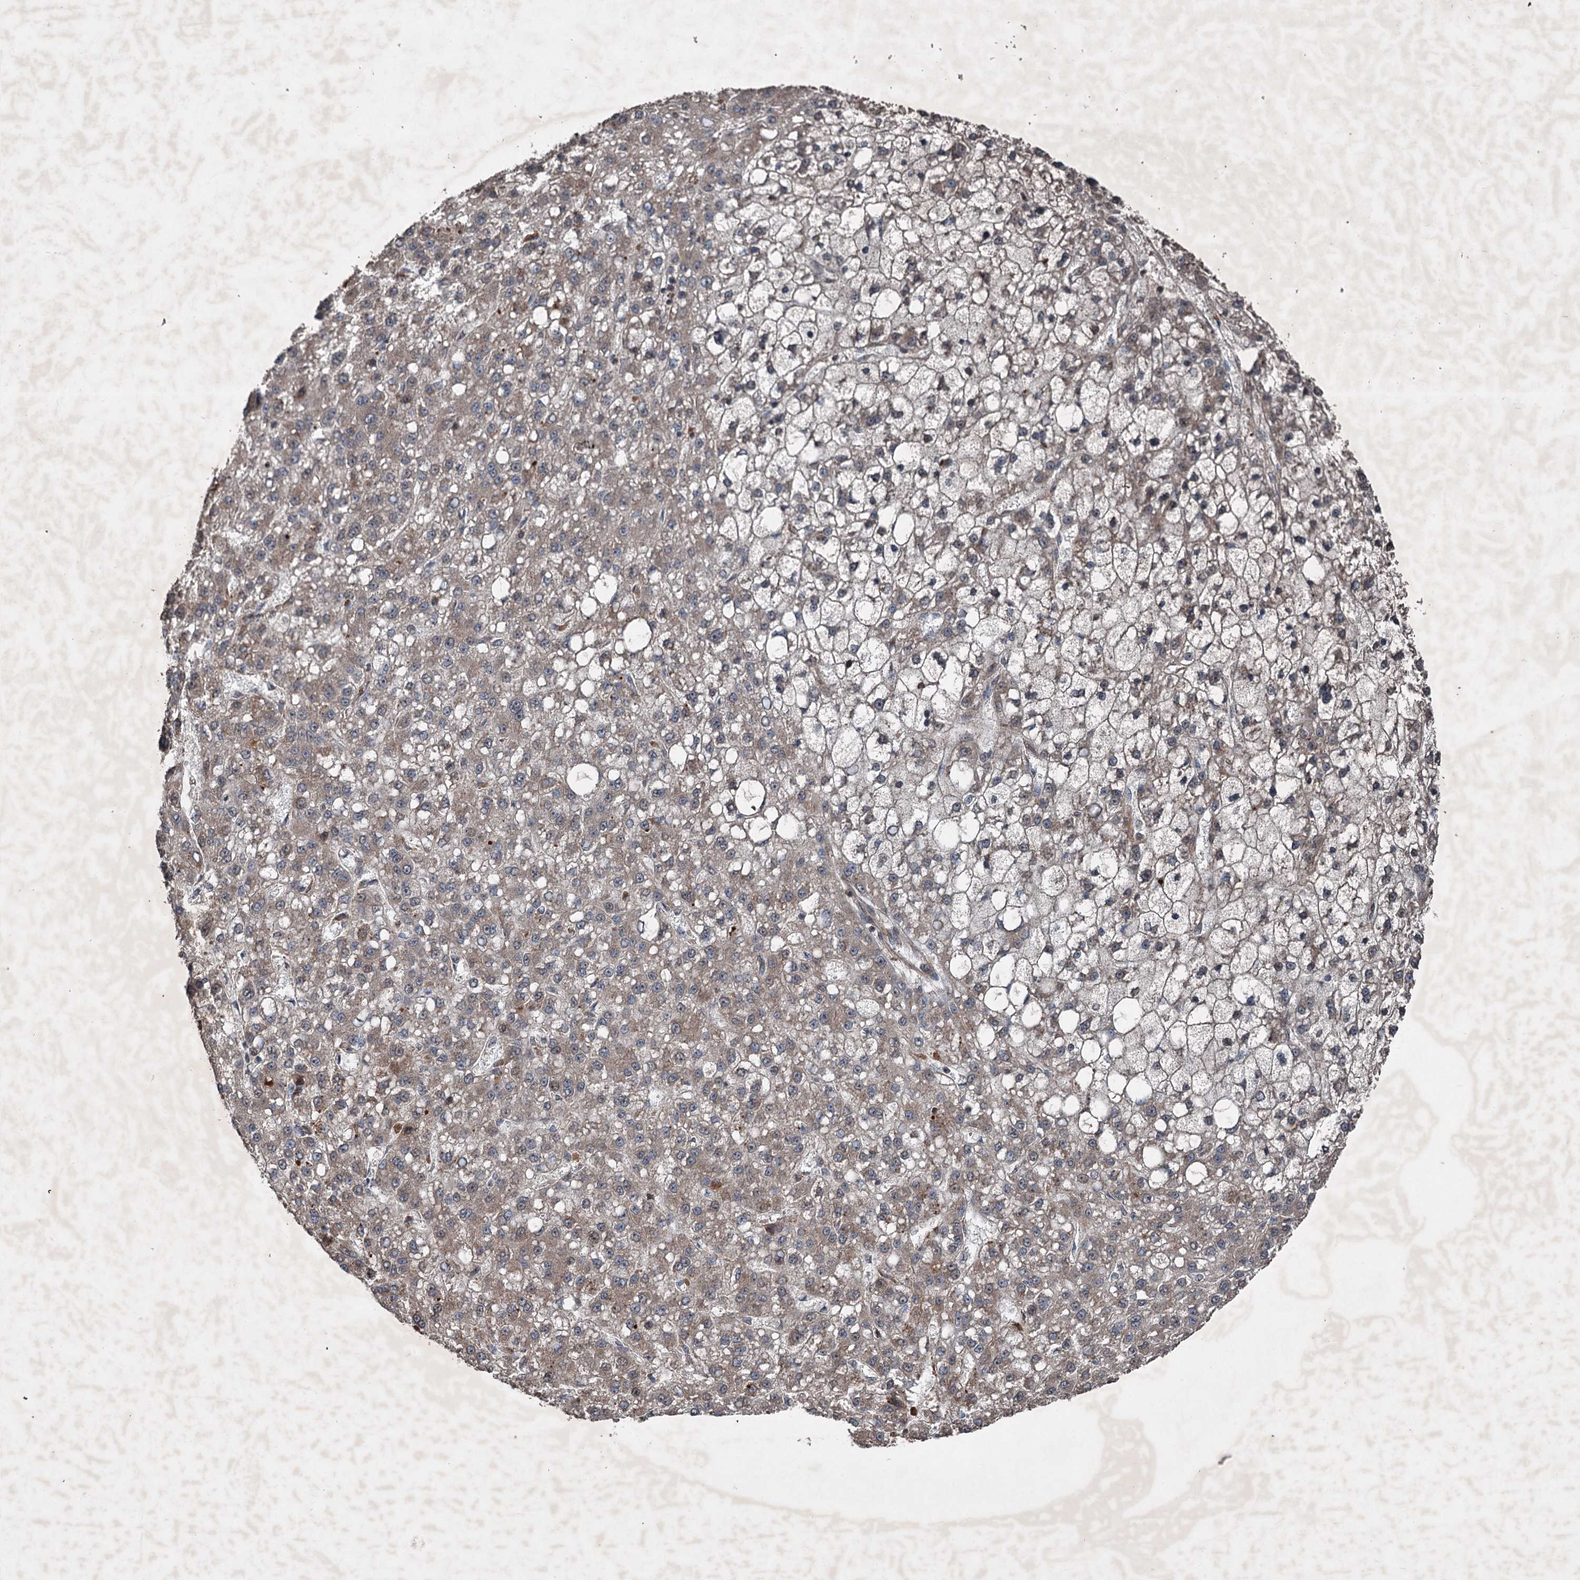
{"staining": {"intensity": "weak", "quantity": "25%-75%", "location": "cytoplasmic/membranous"}, "tissue": "liver cancer", "cell_type": "Tumor cells", "image_type": "cancer", "snomed": [{"axis": "morphology", "description": "Carcinoma, Hepatocellular, NOS"}, {"axis": "topography", "description": "Liver"}], "caption": "Weak cytoplasmic/membranous protein staining is seen in approximately 25%-75% of tumor cells in liver cancer (hepatocellular carcinoma). Nuclei are stained in blue.", "gene": "ALAS1", "patient": {"sex": "male", "age": 67}}